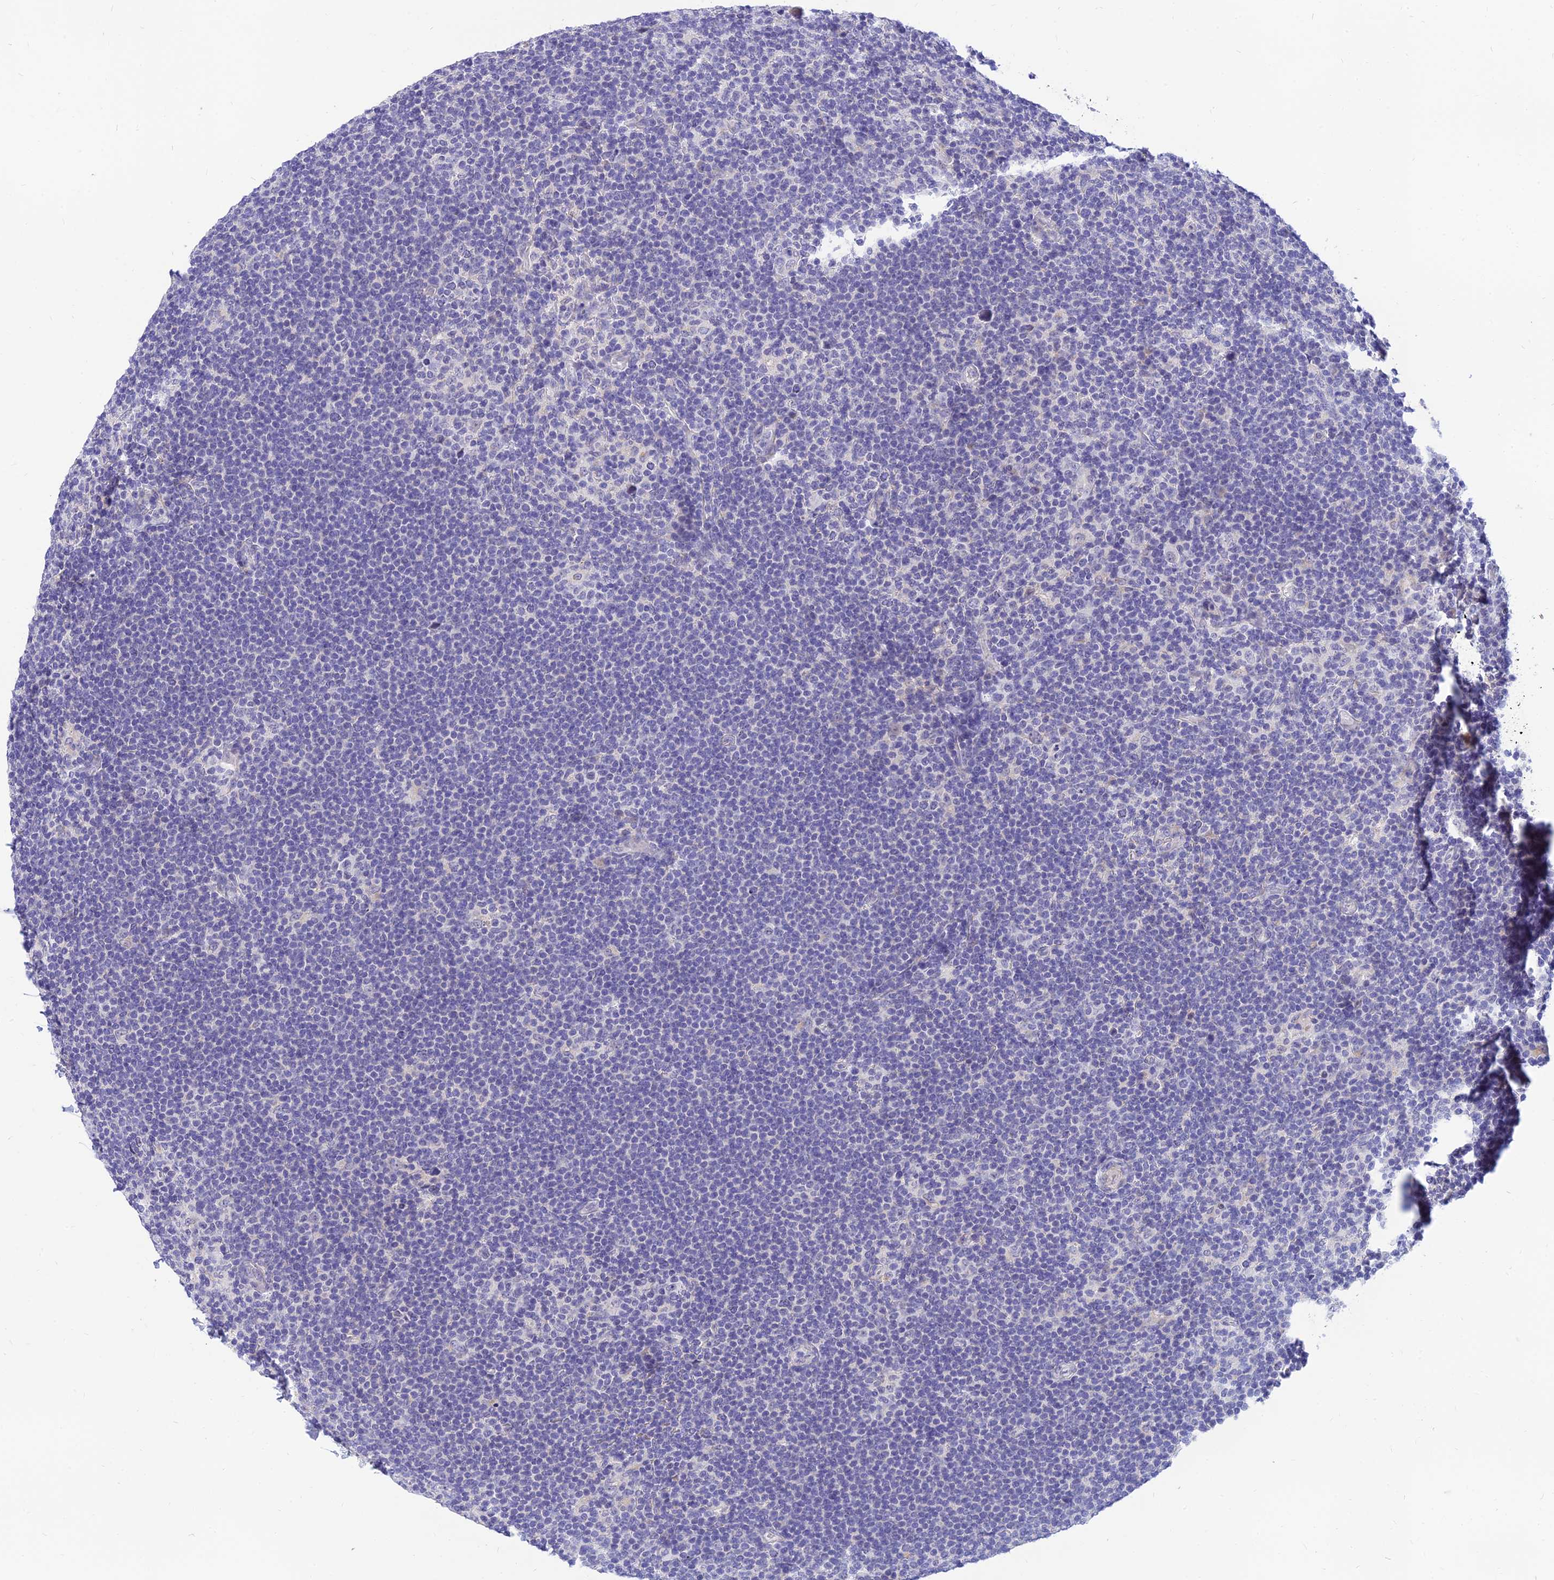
{"staining": {"intensity": "negative", "quantity": "none", "location": "none"}, "tissue": "lymphoma", "cell_type": "Tumor cells", "image_type": "cancer", "snomed": [{"axis": "morphology", "description": "Hodgkin's disease, NOS"}, {"axis": "topography", "description": "Lymph node"}], "caption": "Immunohistochemistry (IHC) micrograph of lymphoma stained for a protein (brown), which reveals no positivity in tumor cells. (Stains: DAB immunohistochemistry (IHC) with hematoxylin counter stain, Microscopy: brightfield microscopy at high magnification).", "gene": "TMEM161B", "patient": {"sex": "female", "age": 57}}